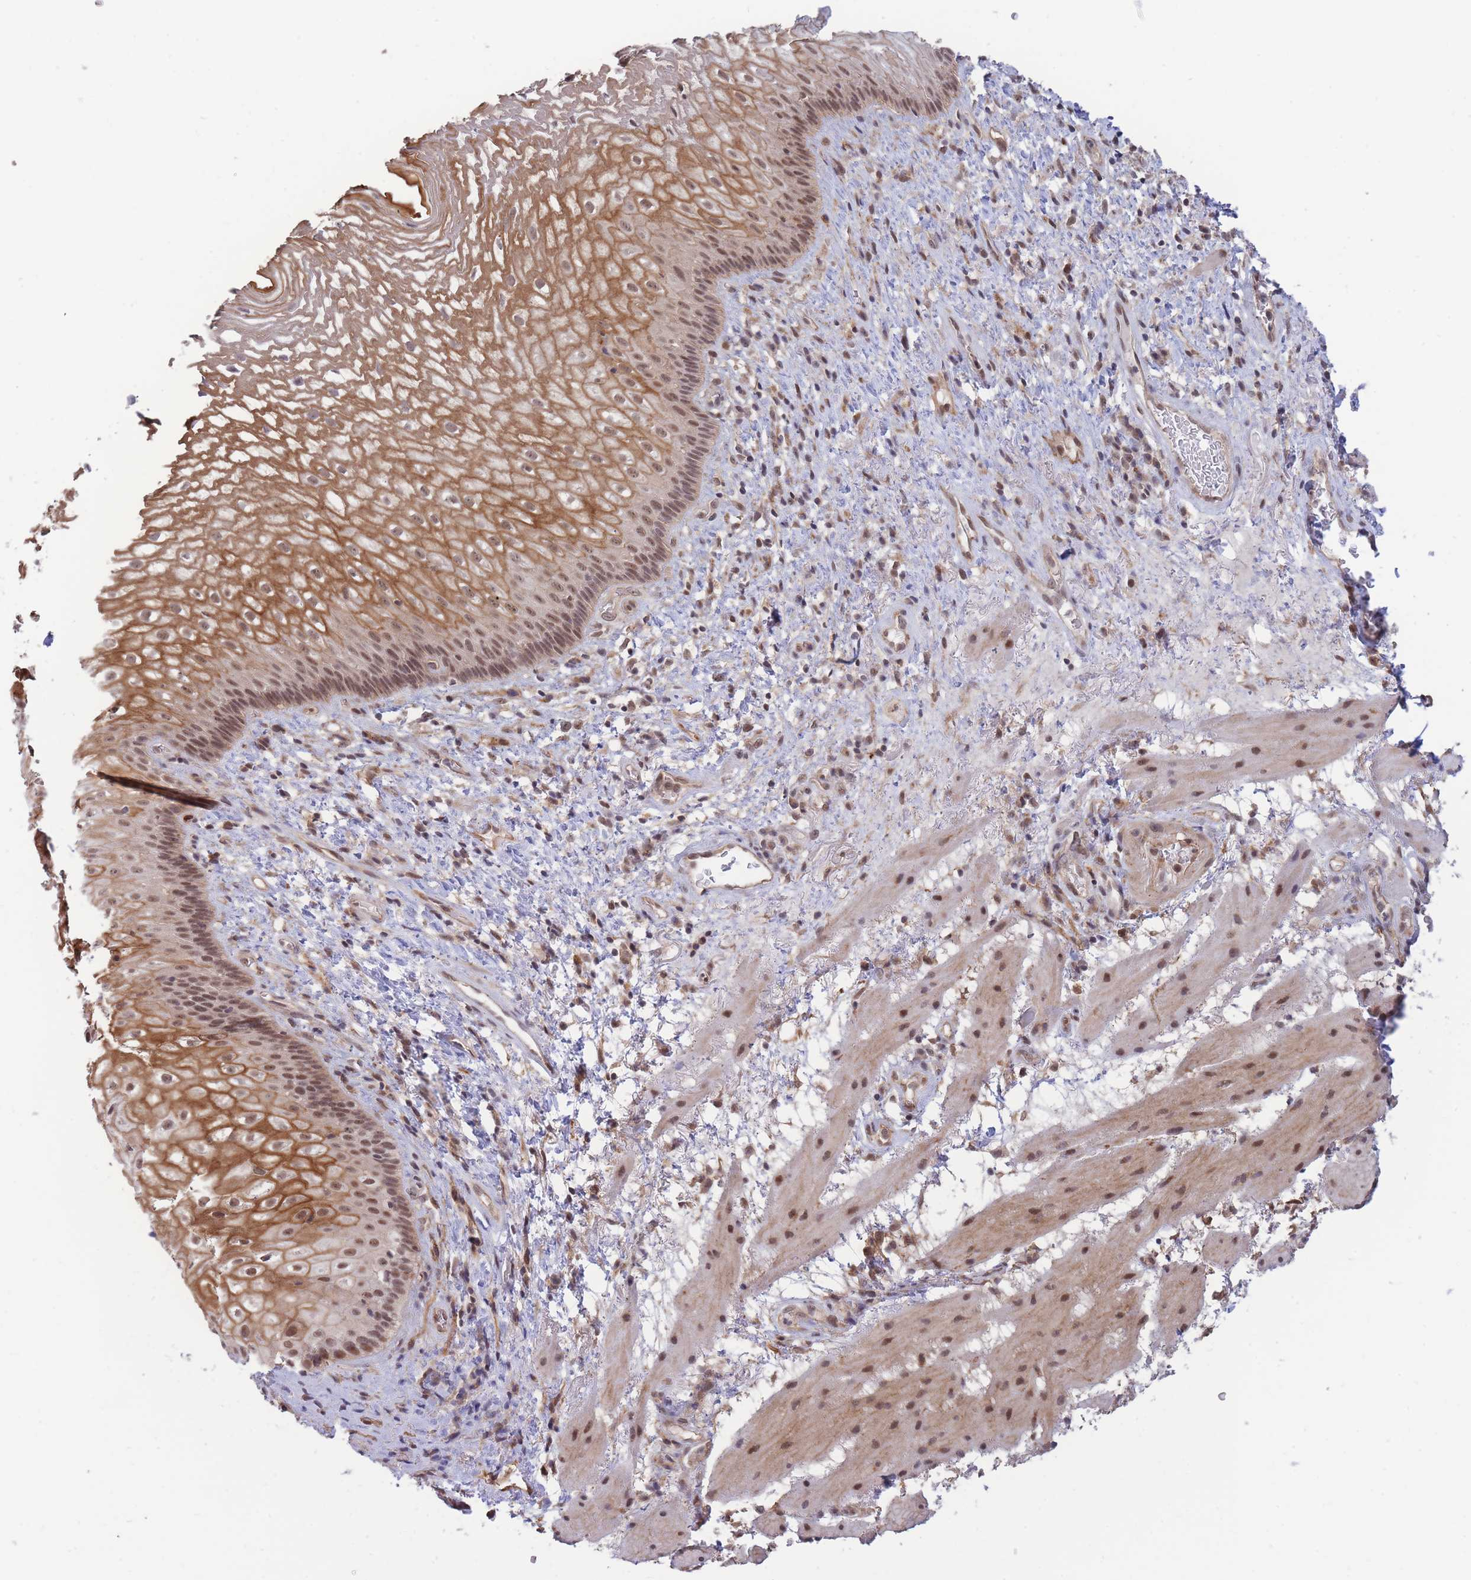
{"staining": {"intensity": "strong", "quantity": ">75%", "location": "cytoplasmic/membranous,nuclear"}, "tissue": "esophagus", "cell_type": "Squamous epithelial cells", "image_type": "normal", "snomed": [{"axis": "morphology", "description": "Normal tissue, NOS"}, {"axis": "topography", "description": "Esophagus"}], "caption": "Brown immunohistochemical staining in benign human esophagus demonstrates strong cytoplasmic/membranous,nuclear staining in approximately >75% of squamous epithelial cells.", "gene": "BOD1L1", "patient": {"sex": "female", "age": 75}}